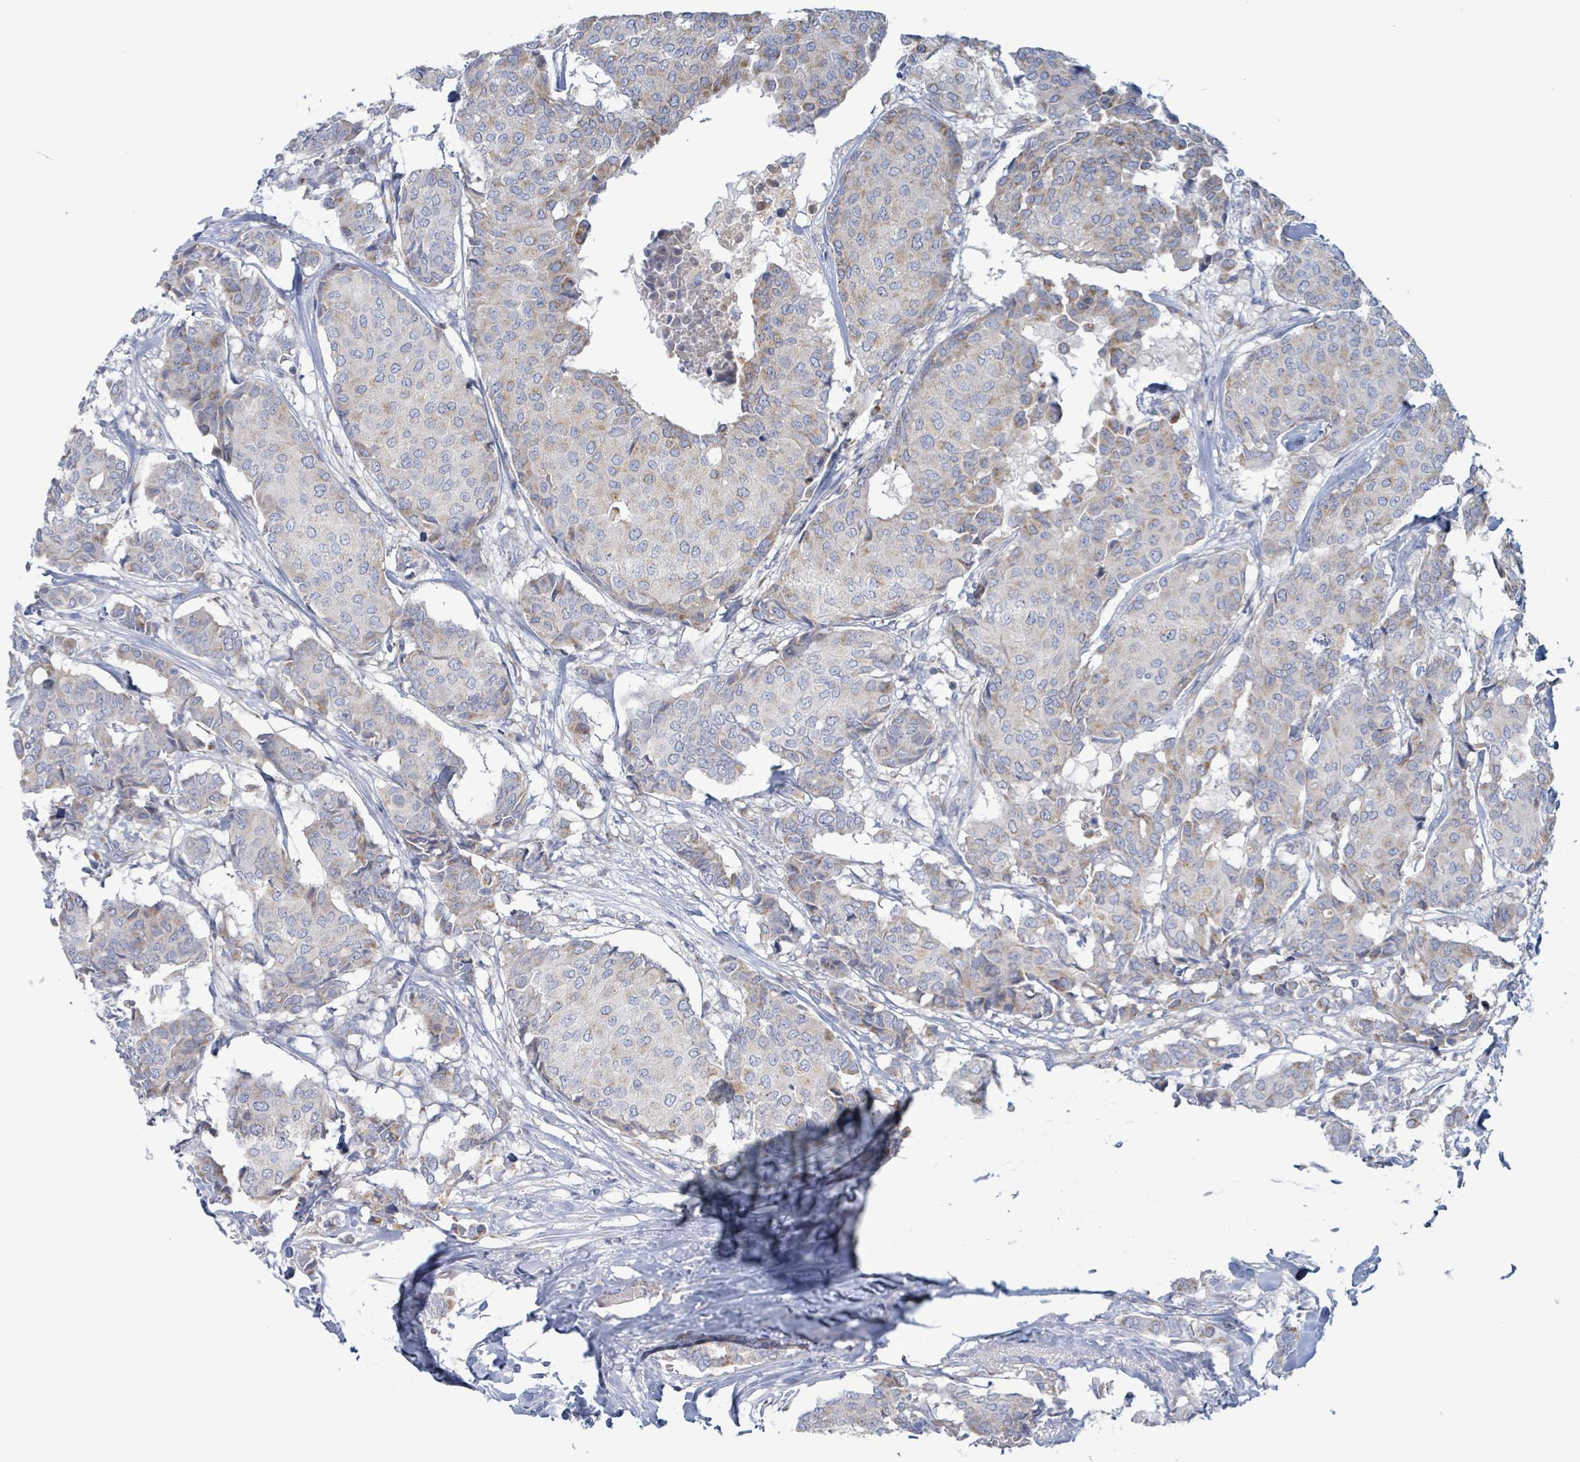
{"staining": {"intensity": "weak", "quantity": "<25%", "location": "cytoplasmic/membranous"}, "tissue": "breast cancer", "cell_type": "Tumor cells", "image_type": "cancer", "snomed": [{"axis": "morphology", "description": "Duct carcinoma"}, {"axis": "topography", "description": "Breast"}], "caption": "Immunohistochemistry (IHC) photomicrograph of breast cancer stained for a protein (brown), which demonstrates no expression in tumor cells.", "gene": "AKR1C4", "patient": {"sex": "female", "age": 75}}